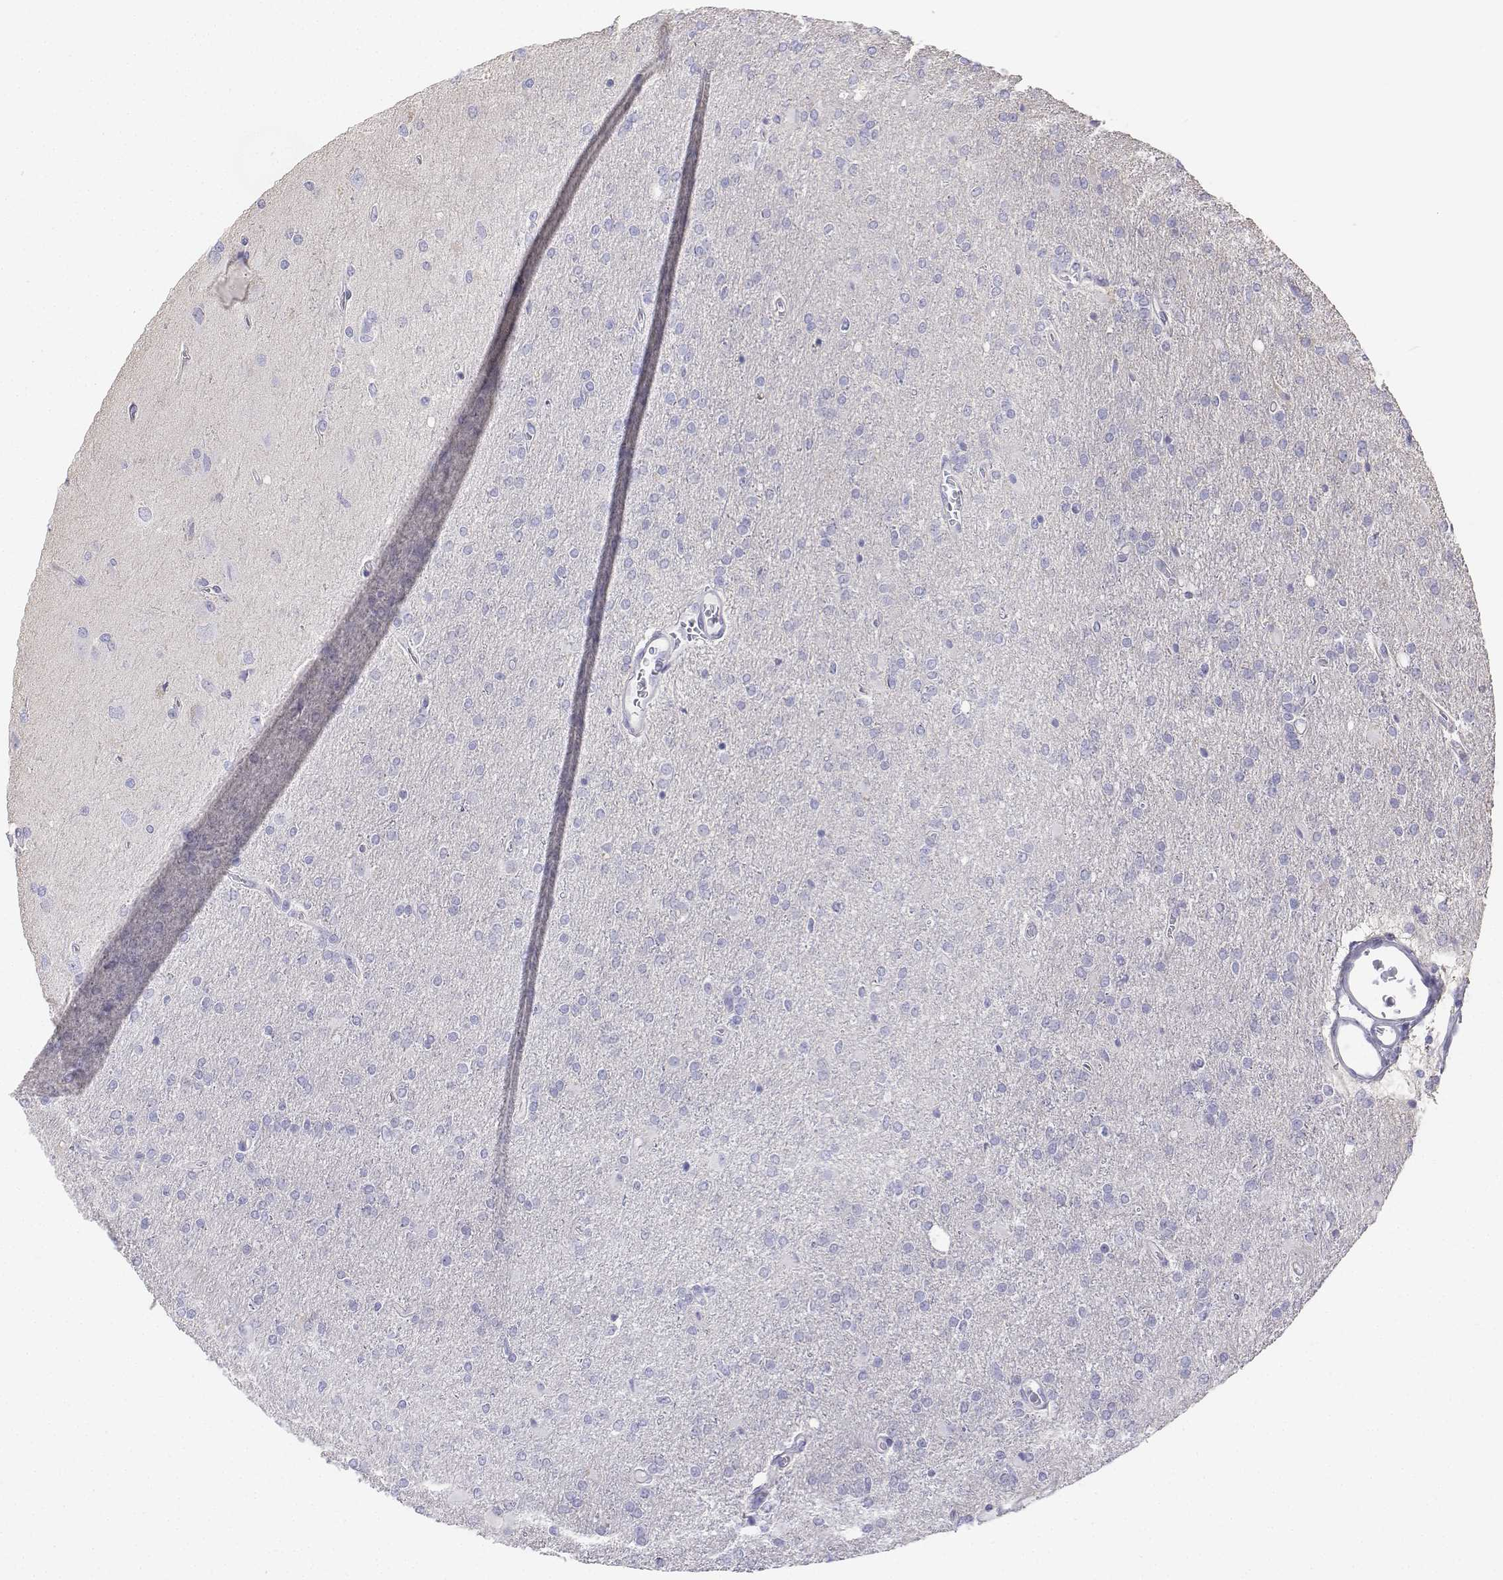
{"staining": {"intensity": "negative", "quantity": "none", "location": "none"}, "tissue": "glioma", "cell_type": "Tumor cells", "image_type": "cancer", "snomed": [{"axis": "morphology", "description": "Glioma, malignant, High grade"}, {"axis": "topography", "description": "Cerebral cortex"}], "caption": "High power microscopy photomicrograph of an immunohistochemistry histopathology image of glioma, revealing no significant staining in tumor cells. Brightfield microscopy of immunohistochemistry stained with DAB (3,3'-diaminobenzidine) (brown) and hematoxylin (blue), captured at high magnification.", "gene": "LGSN", "patient": {"sex": "male", "age": 70}}